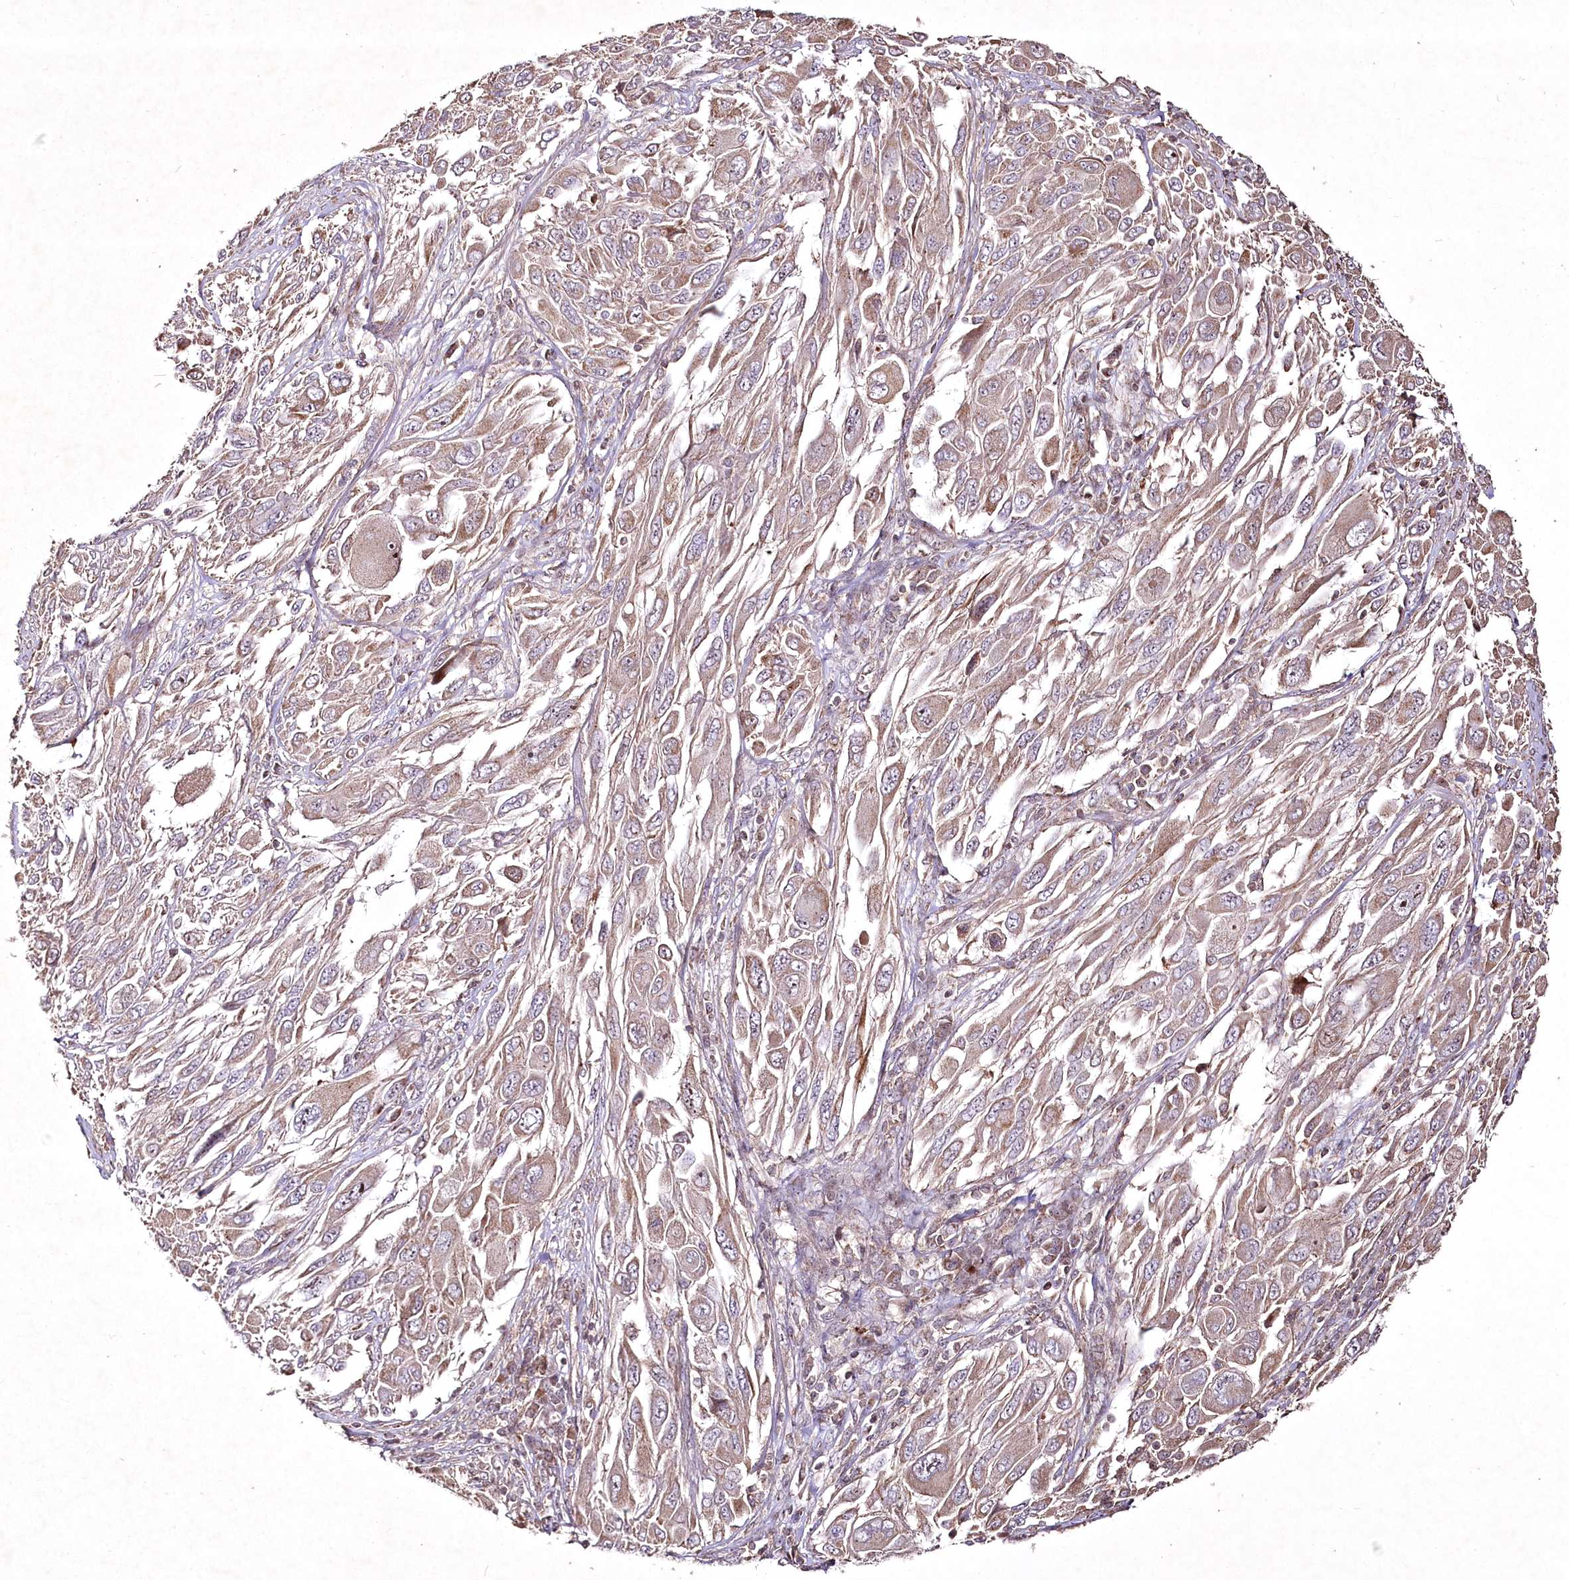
{"staining": {"intensity": "weak", "quantity": "25%-75%", "location": "cytoplasmic/membranous,nuclear"}, "tissue": "melanoma", "cell_type": "Tumor cells", "image_type": "cancer", "snomed": [{"axis": "morphology", "description": "Malignant melanoma, NOS"}, {"axis": "topography", "description": "Skin"}], "caption": "A brown stain labels weak cytoplasmic/membranous and nuclear positivity of a protein in human melanoma tumor cells. Using DAB (3,3'-diaminobenzidine) (brown) and hematoxylin (blue) stains, captured at high magnification using brightfield microscopy.", "gene": "PSTK", "patient": {"sex": "female", "age": 91}}